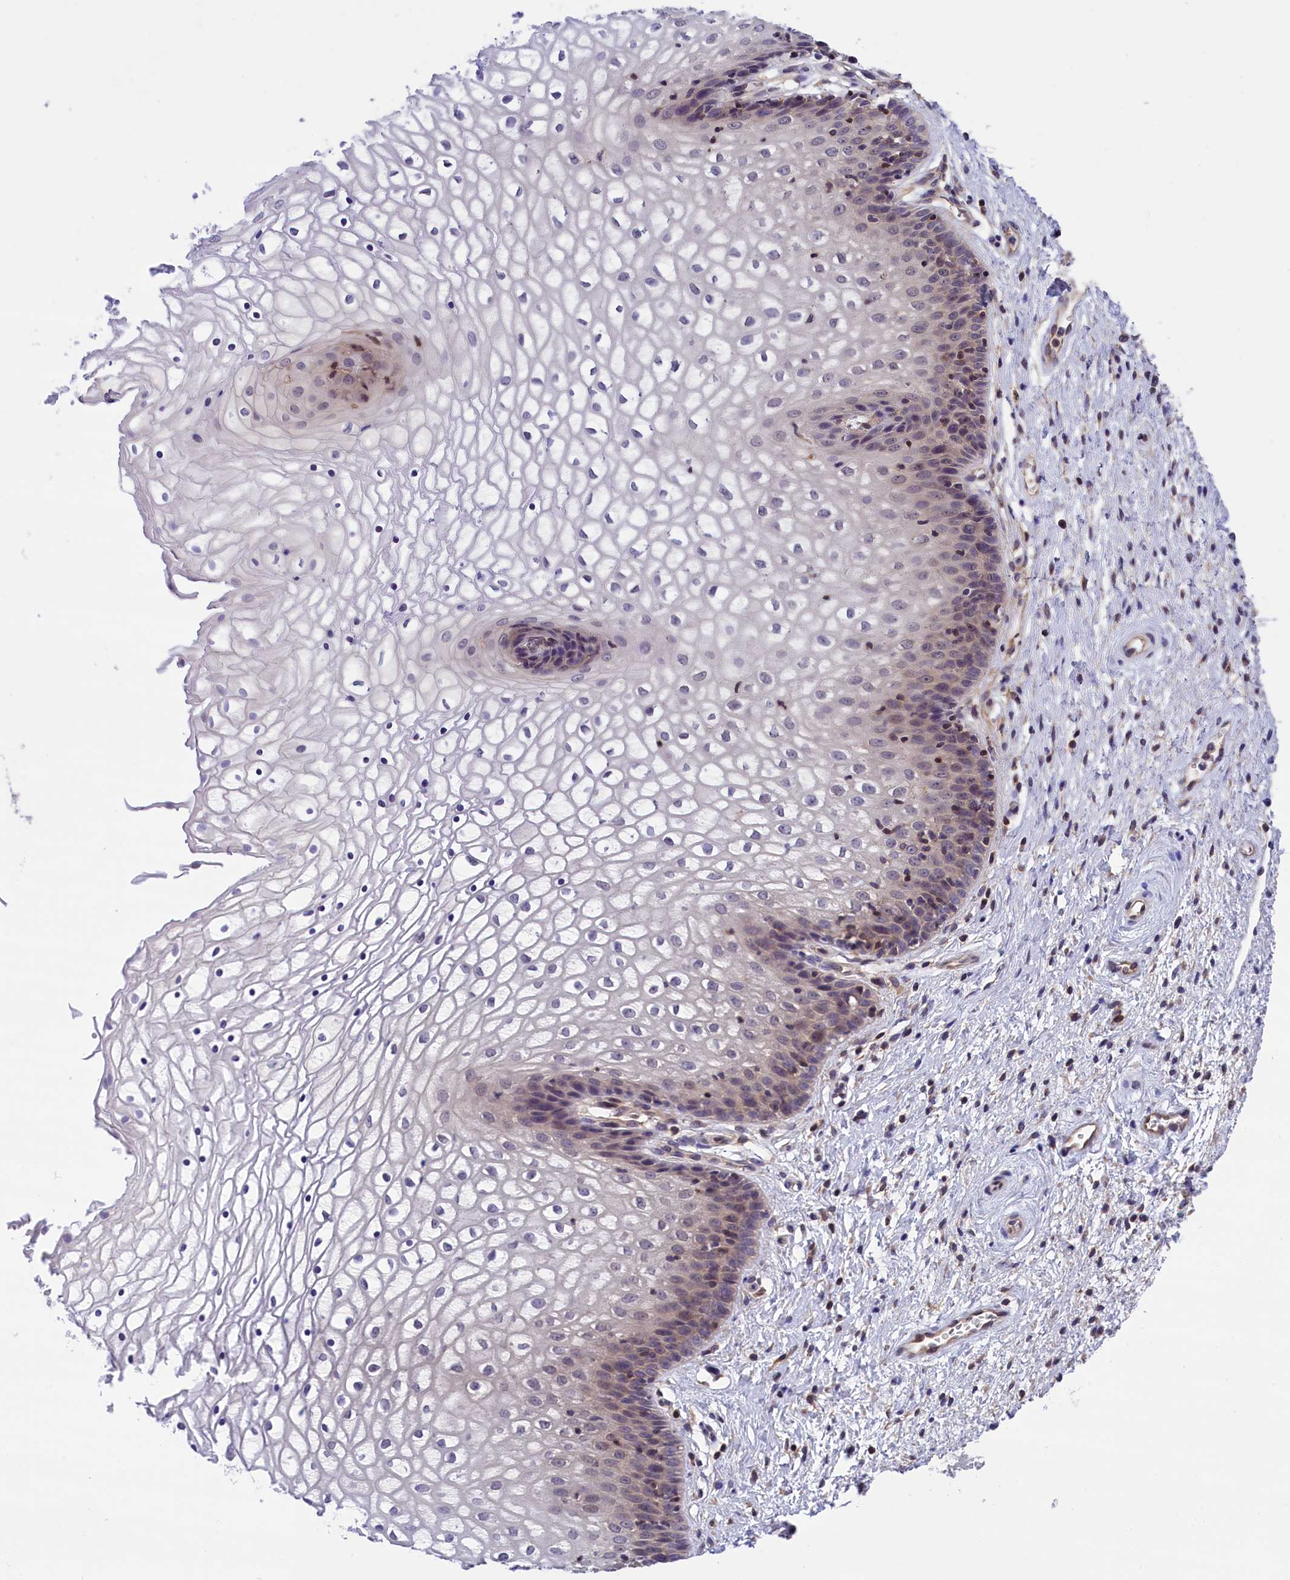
{"staining": {"intensity": "negative", "quantity": "none", "location": "none"}, "tissue": "vagina", "cell_type": "Squamous epithelial cells", "image_type": "normal", "snomed": [{"axis": "morphology", "description": "Normal tissue, NOS"}, {"axis": "topography", "description": "Vagina"}], "caption": "IHC of benign human vagina reveals no positivity in squamous epithelial cells.", "gene": "TBCB", "patient": {"sex": "female", "age": 34}}